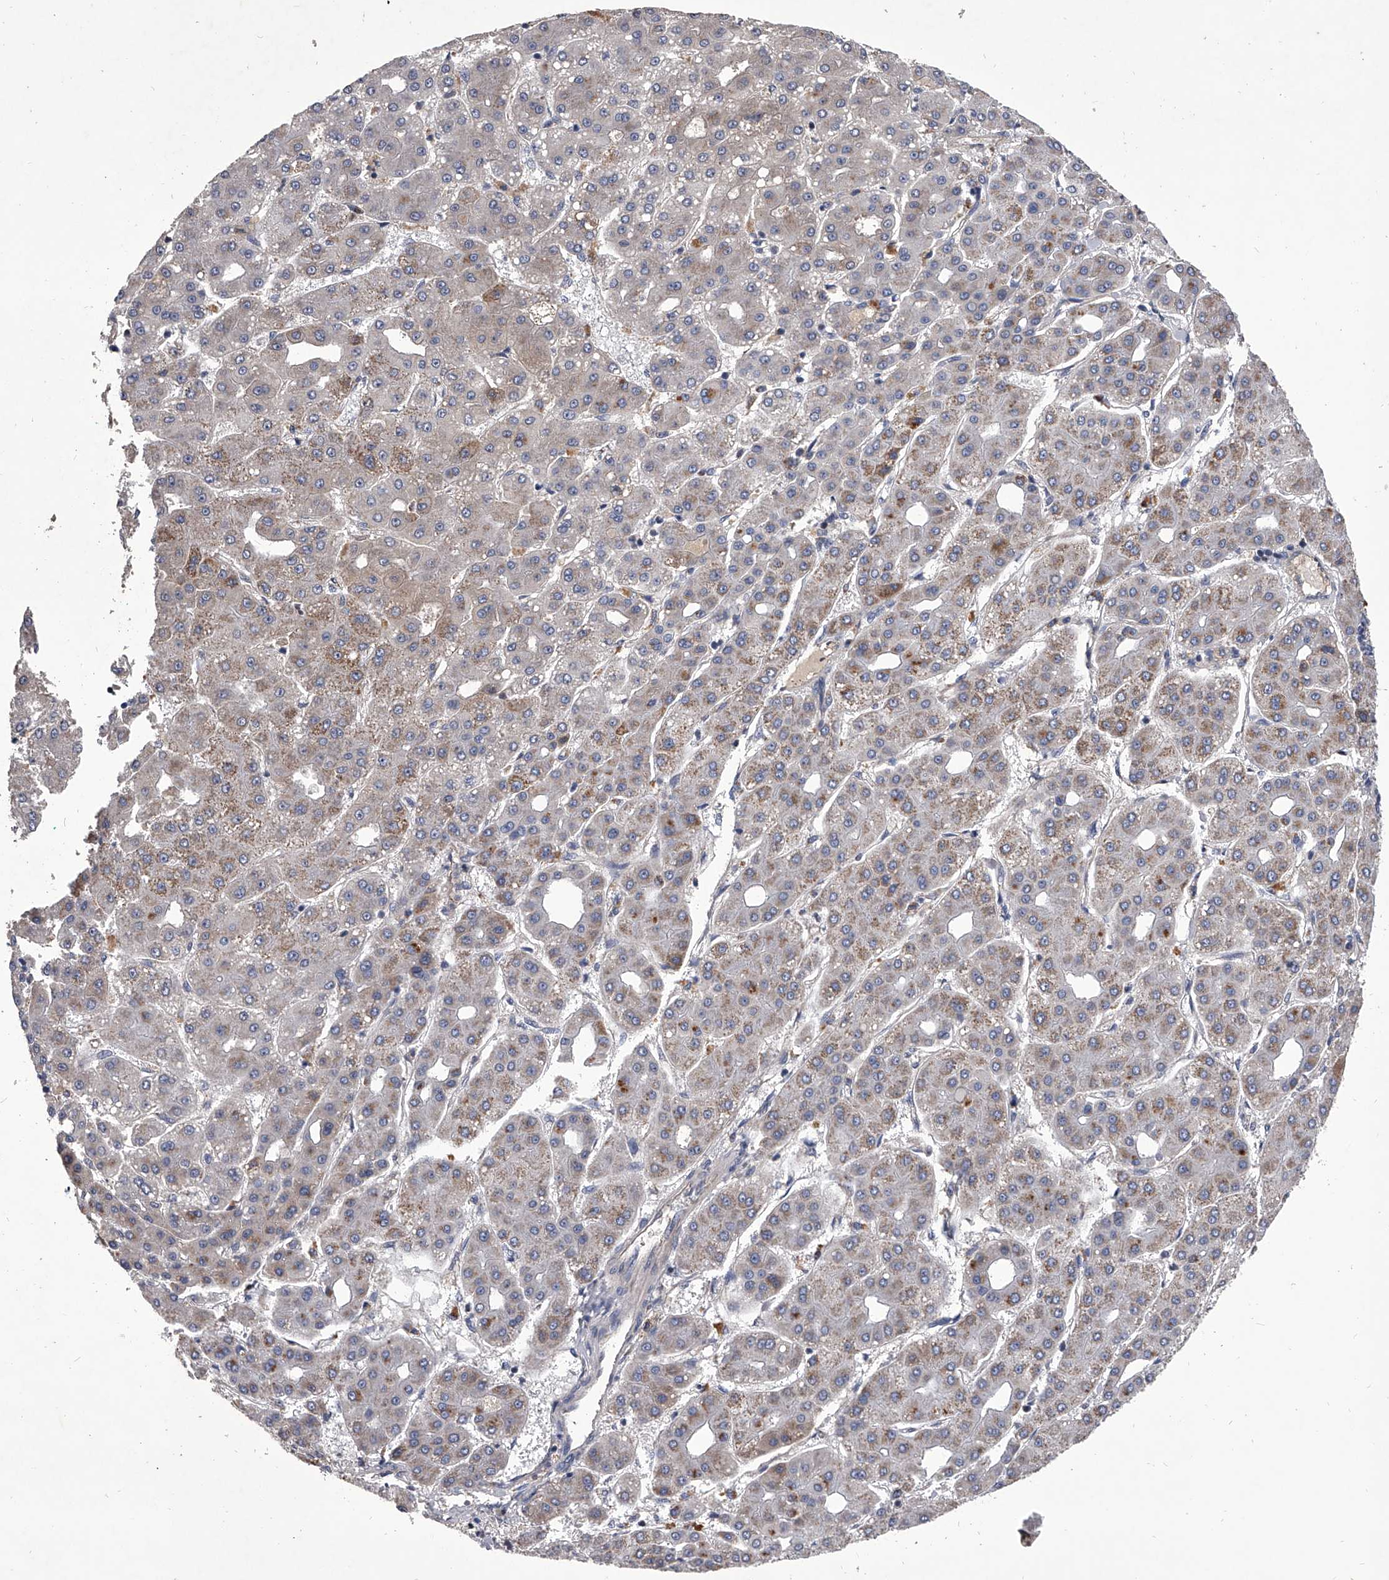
{"staining": {"intensity": "weak", "quantity": ">75%", "location": "cytoplasmic/membranous"}, "tissue": "liver cancer", "cell_type": "Tumor cells", "image_type": "cancer", "snomed": [{"axis": "morphology", "description": "Carcinoma, Hepatocellular, NOS"}, {"axis": "topography", "description": "Liver"}], "caption": "Liver cancer (hepatocellular carcinoma) tissue shows weak cytoplasmic/membranous expression in approximately >75% of tumor cells (Brightfield microscopy of DAB IHC at high magnification).", "gene": "NRP1", "patient": {"sex": "male", "age": 65}}